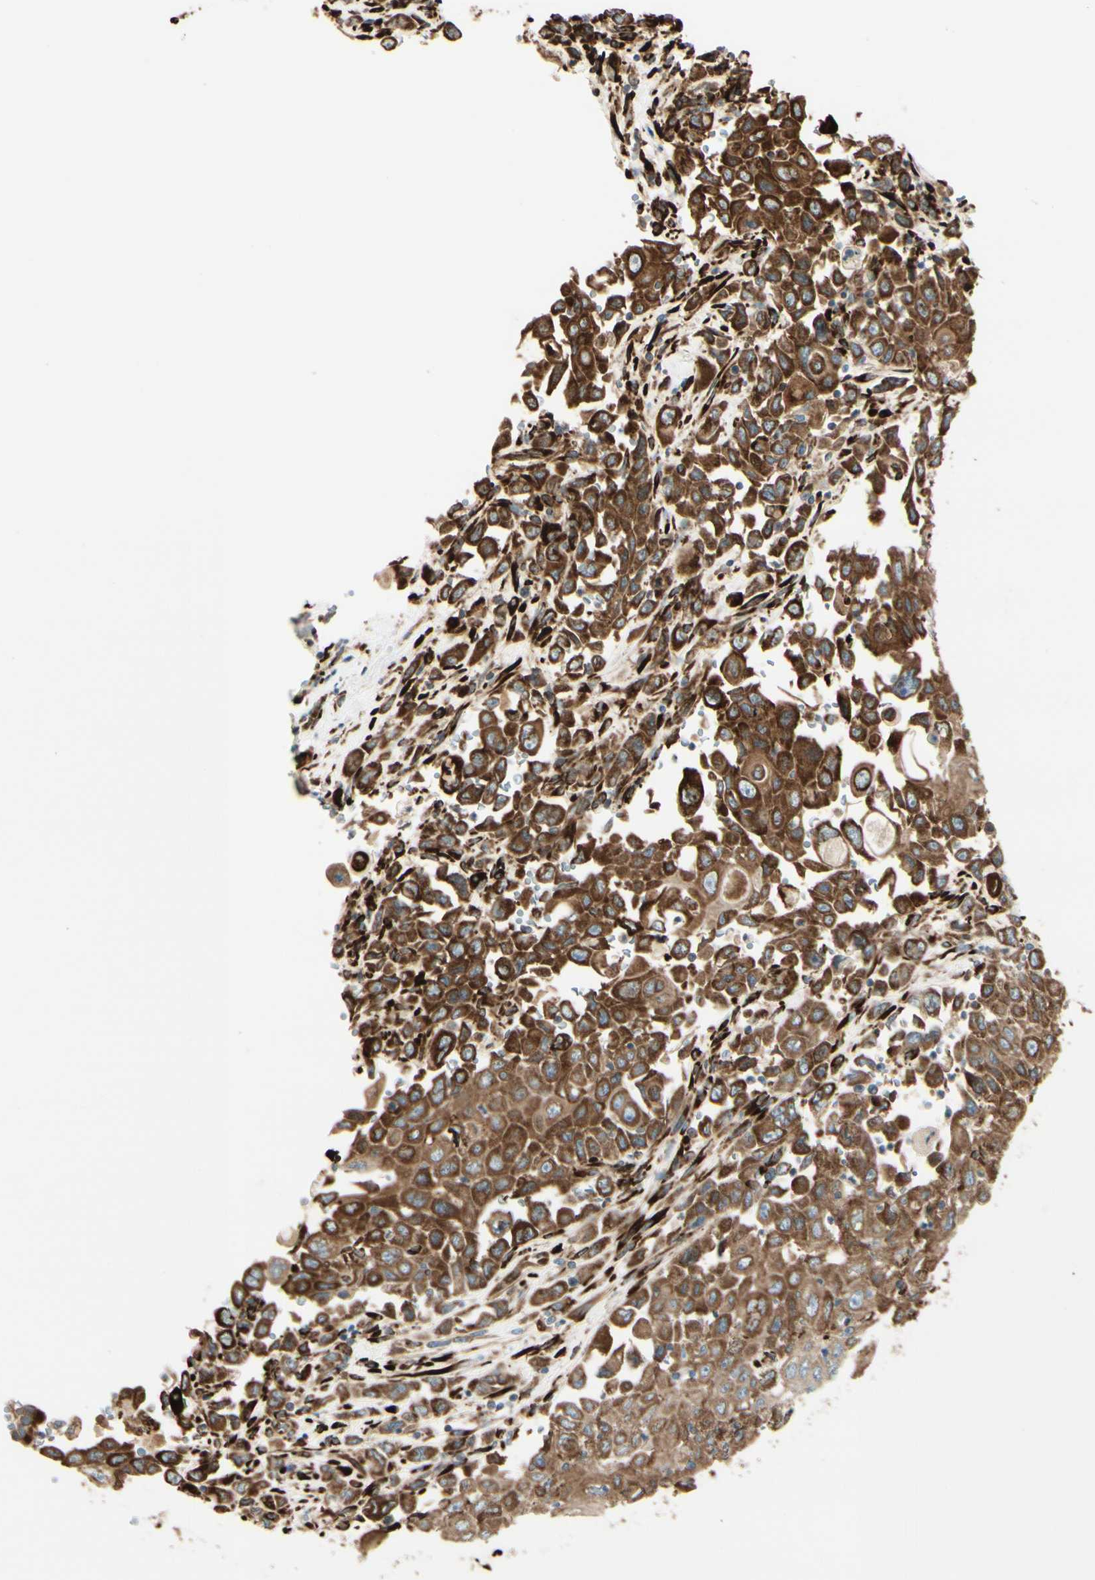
{"staining": {"intensity": "strong", "quantity": ">75%", "location": "cytoplasmic/membranous"}, "tissue": "pancreatic cancer", "cell_type": "Tumor cells", "image_type": "cancer", "snomed": [{"axis": "morphology", "description": "Adenocarcinoma, NOS"}, {"axis": "topography", "description": "Pancreas"}], "caption": "Immunohistochemical staining of human pancreatic cancer (adenocarcinoma) displays high levels of strong cytoplasmic/membranous protein staining in about >75% of tumor cells.", "gene": "RRBP1", "patient": {"sex": "male", "age": 70}}